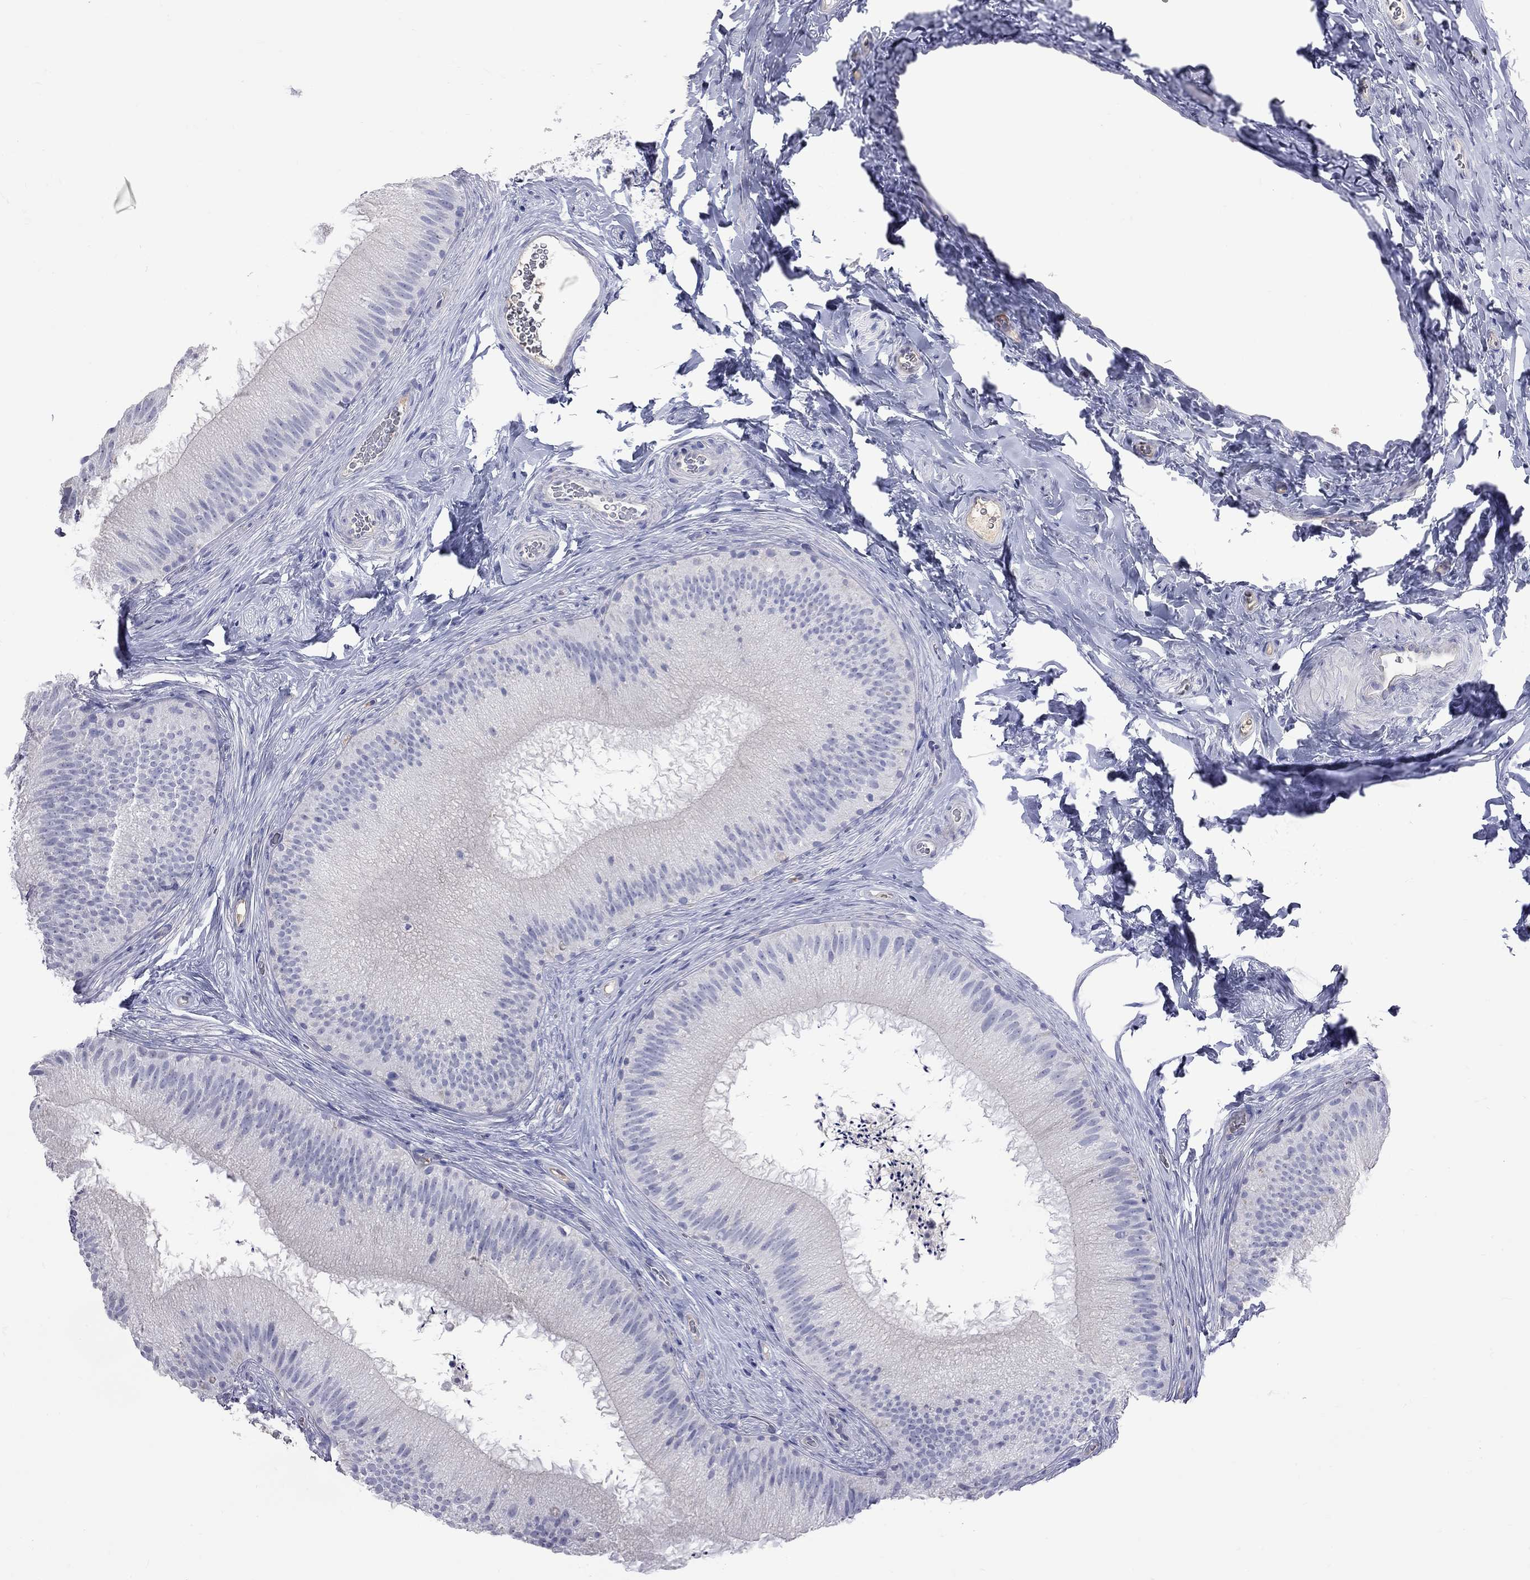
{"staining": {"intensity": "weak", "quantity": "<25%", "location": "cytoplasmic/membranous"}, "tissue": "epididymis", "cell_type": "Glandular cells", "image_type": "normal", "snomed": [{"axis": "morphology", "description": "Normal tissue, NOS"}, {"axis": "topography", "description": "Epididymis"}], "caption": "A micrograph of human epididymis is negative for staining in glandular cells. (Stains: DAB (3,3'-diaminobenzidine) immunohistochemistry with hematoxylin counter stain, Microscopy: brightfield microscopy at high magnification).", "gene": "KCND2", "patient": {"sex": "male", "age": 32}}